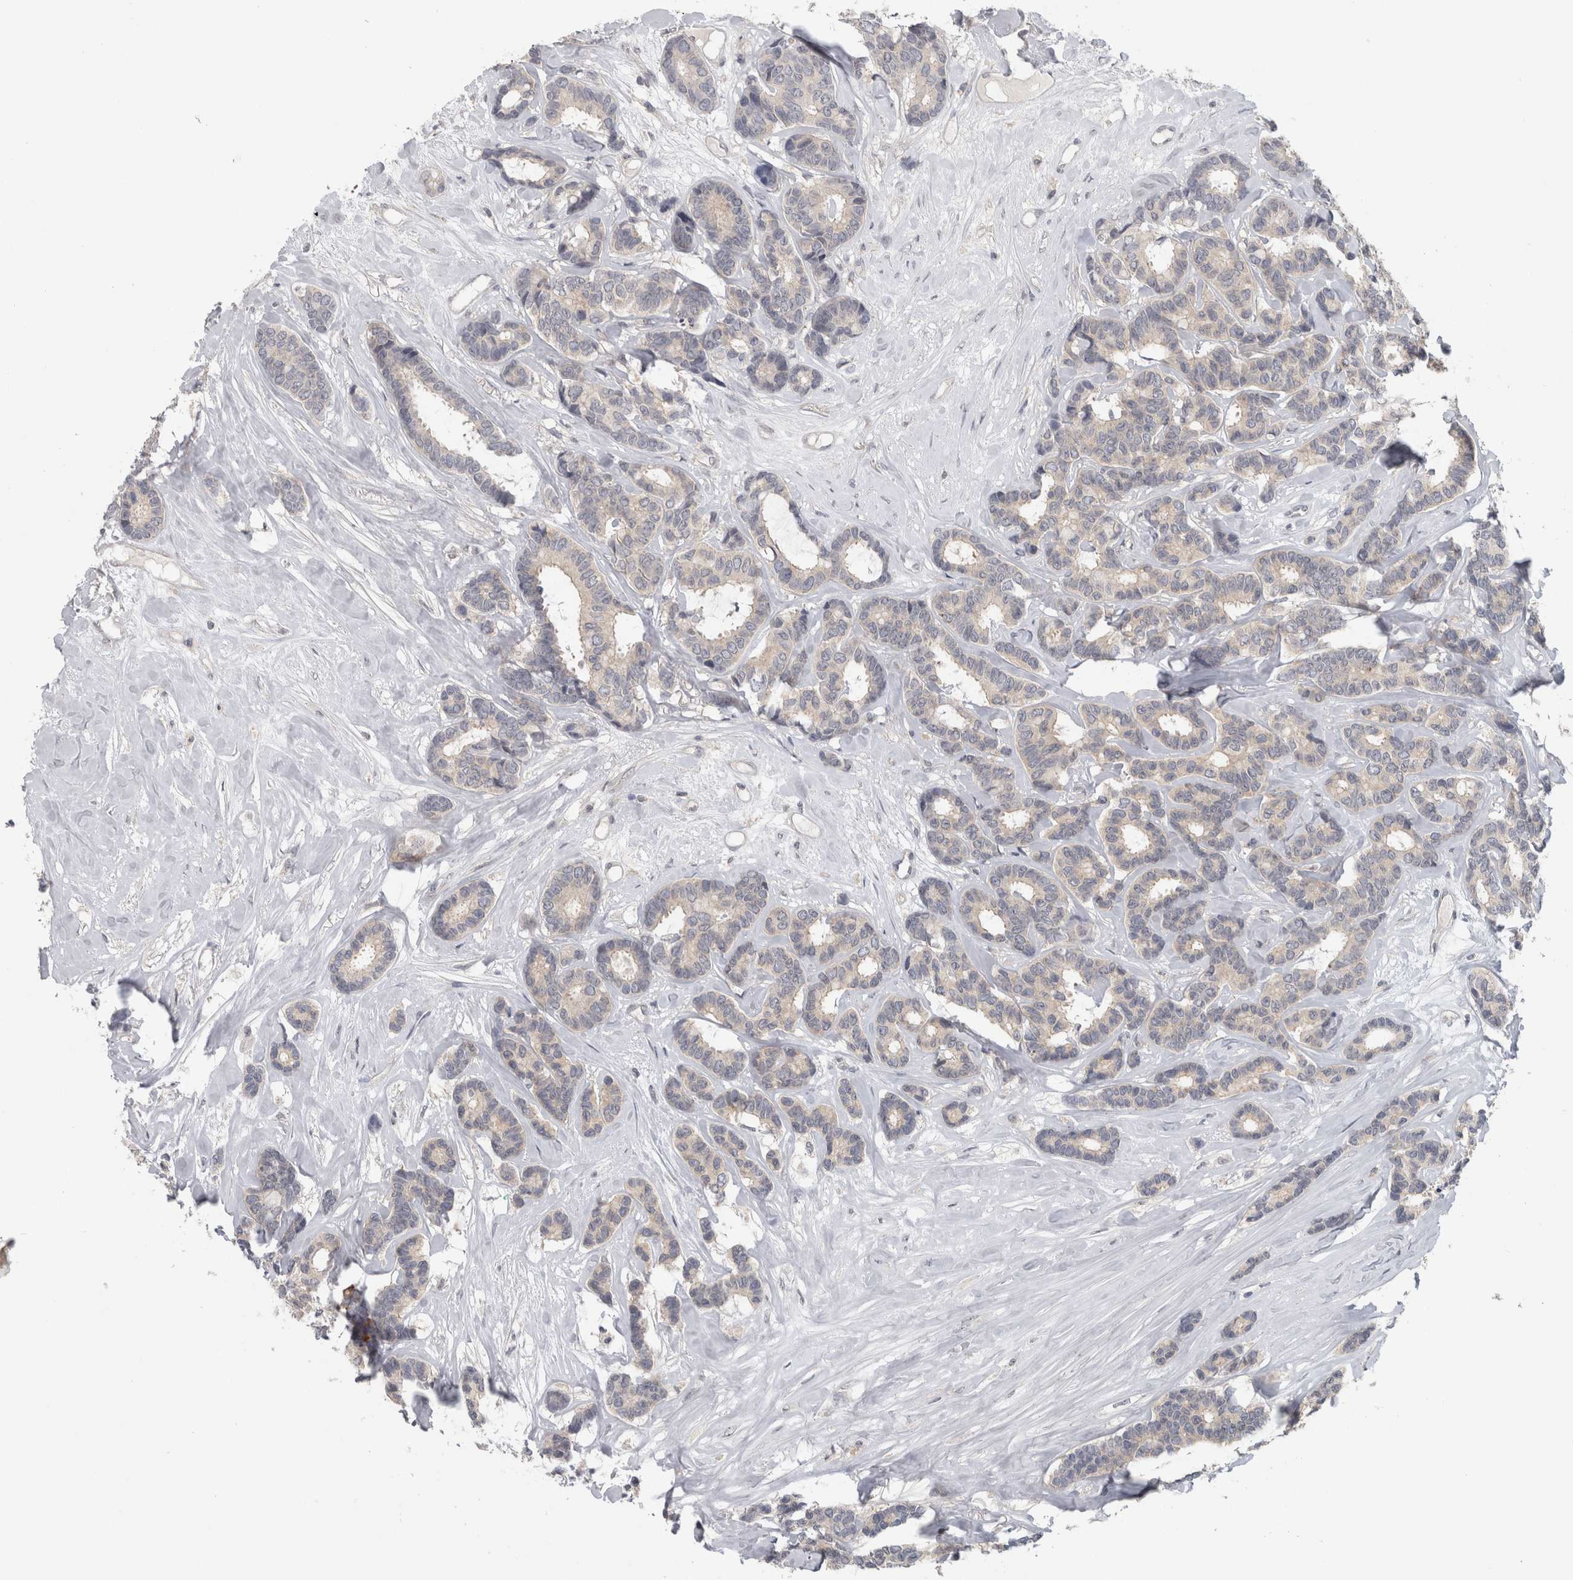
{"staining": {"intensity": "negative", "quantity": "none", "location": "none"}, "tissue": "breast cancer", "cell_type": "Tumor cells", "image_type": "cancer", "snomed": [{"axis": "morphology", "description": "Duct carcinoma"}, {"axis": "topography", "description": "Breast"}], "caption": "DAB immunohistochemical staining of infiltrating ductal carcinoma (breast) exhibits no significant staining in tumor cells.", "gene": "RBM28", "patient": {"sex": "female", "age": 87}}